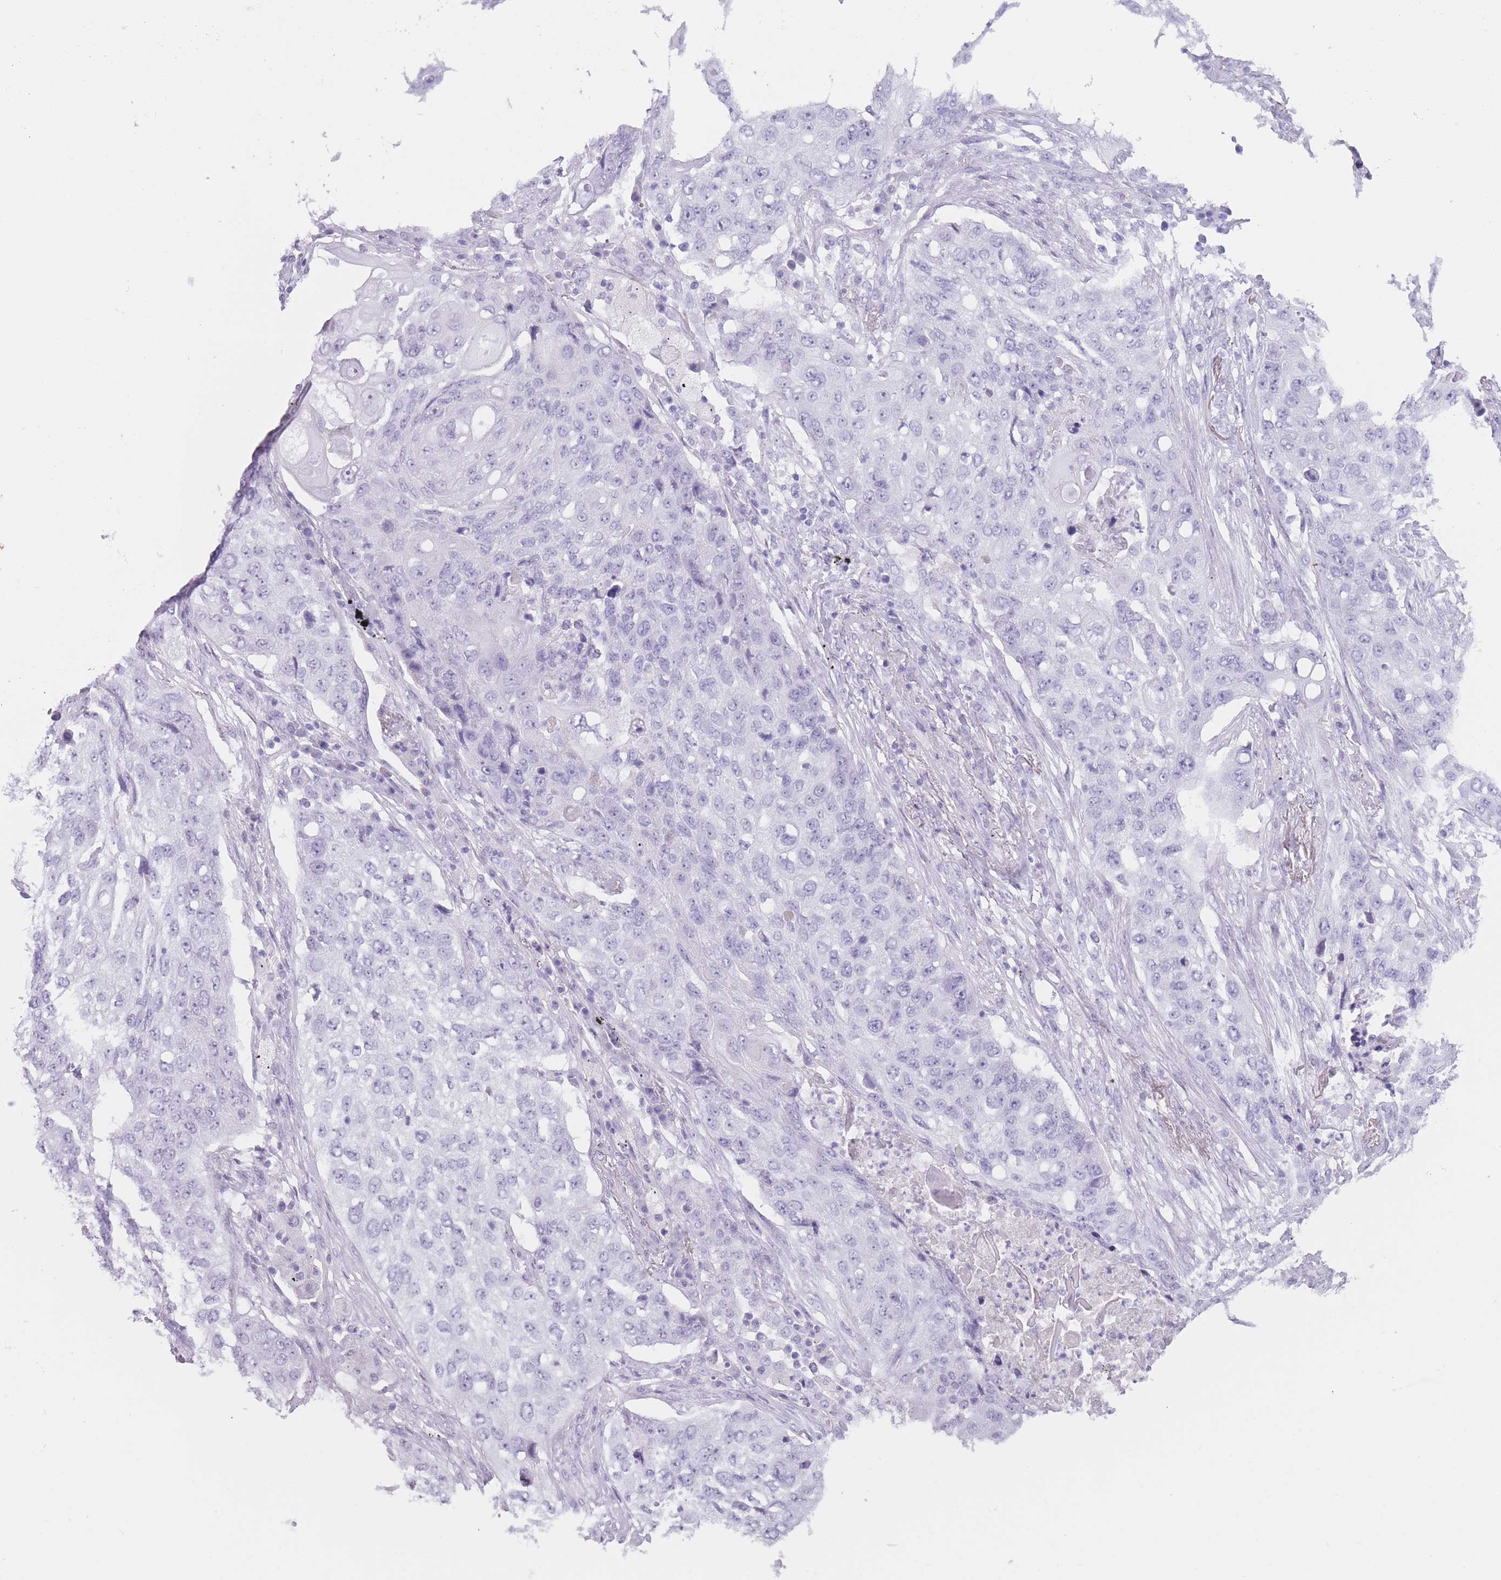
{"staining": {"intensity": "negative", "quantity": "none", "location": "none"}, "tissue": "lung cancer", "cell_type": "Tumor cells", "image_type": "cancer", "snomed": [{"axis": "morphology", "description": "Squamous cell carcinoma, NOS"}, {"axis": "topography", "description": "Lung"}], "caption": "Immunohistochemistry (IHC) photomicrograph of human lung squamous cell carcinoma stained for a protein (brown), which shows no positivity in tumor cells. (Stains: DAB (3,3'-diaminobenzidine) immunohistochemistry (IHC) with hematoxylin counter stain, Microscopy: brightfield microscopy at high magnification).", "gene": "PNMA3", "patient": {"sex": "female", "age": 63}}